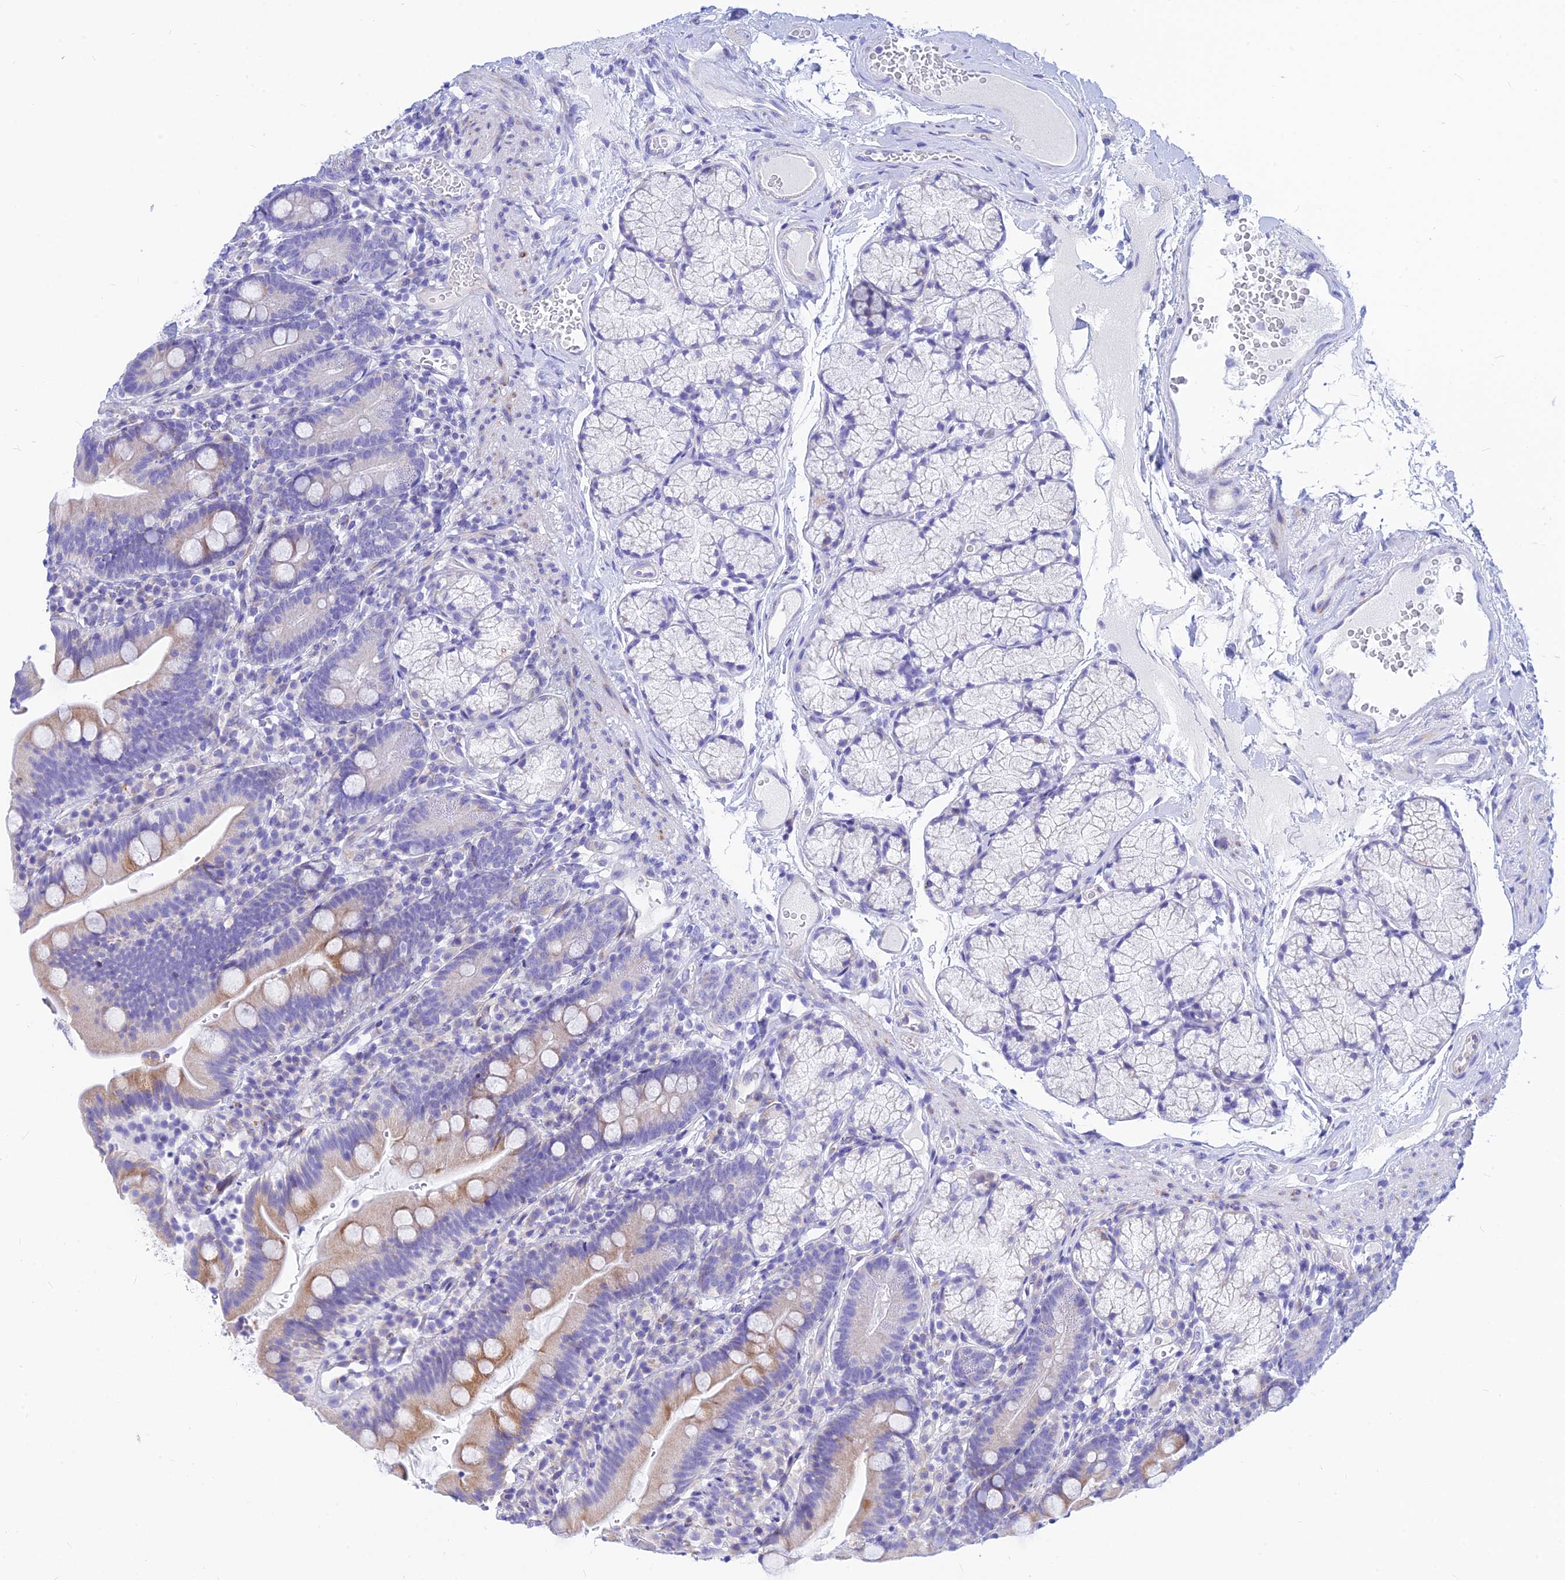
{"staining": {"intensity": "moderate", "quantity": "<25%", "location": "cytoplasmic/membranous"}, "tissue": "duodenum", "cell_type": "Glandular cells", "image_type": "normal", "snomed": [{"axis": "morphology", "description": "Normal tissue, NOS"}, {"axis": "topography", "description": "Duodenum"}], "caption": "Glandular cells show low levels of moderate cytoplasmic/membranous positivity in about <25% of cells in benign human duodenum.", "gene": "CNOT6", "patient": {"sex": "female", "age": 67}}